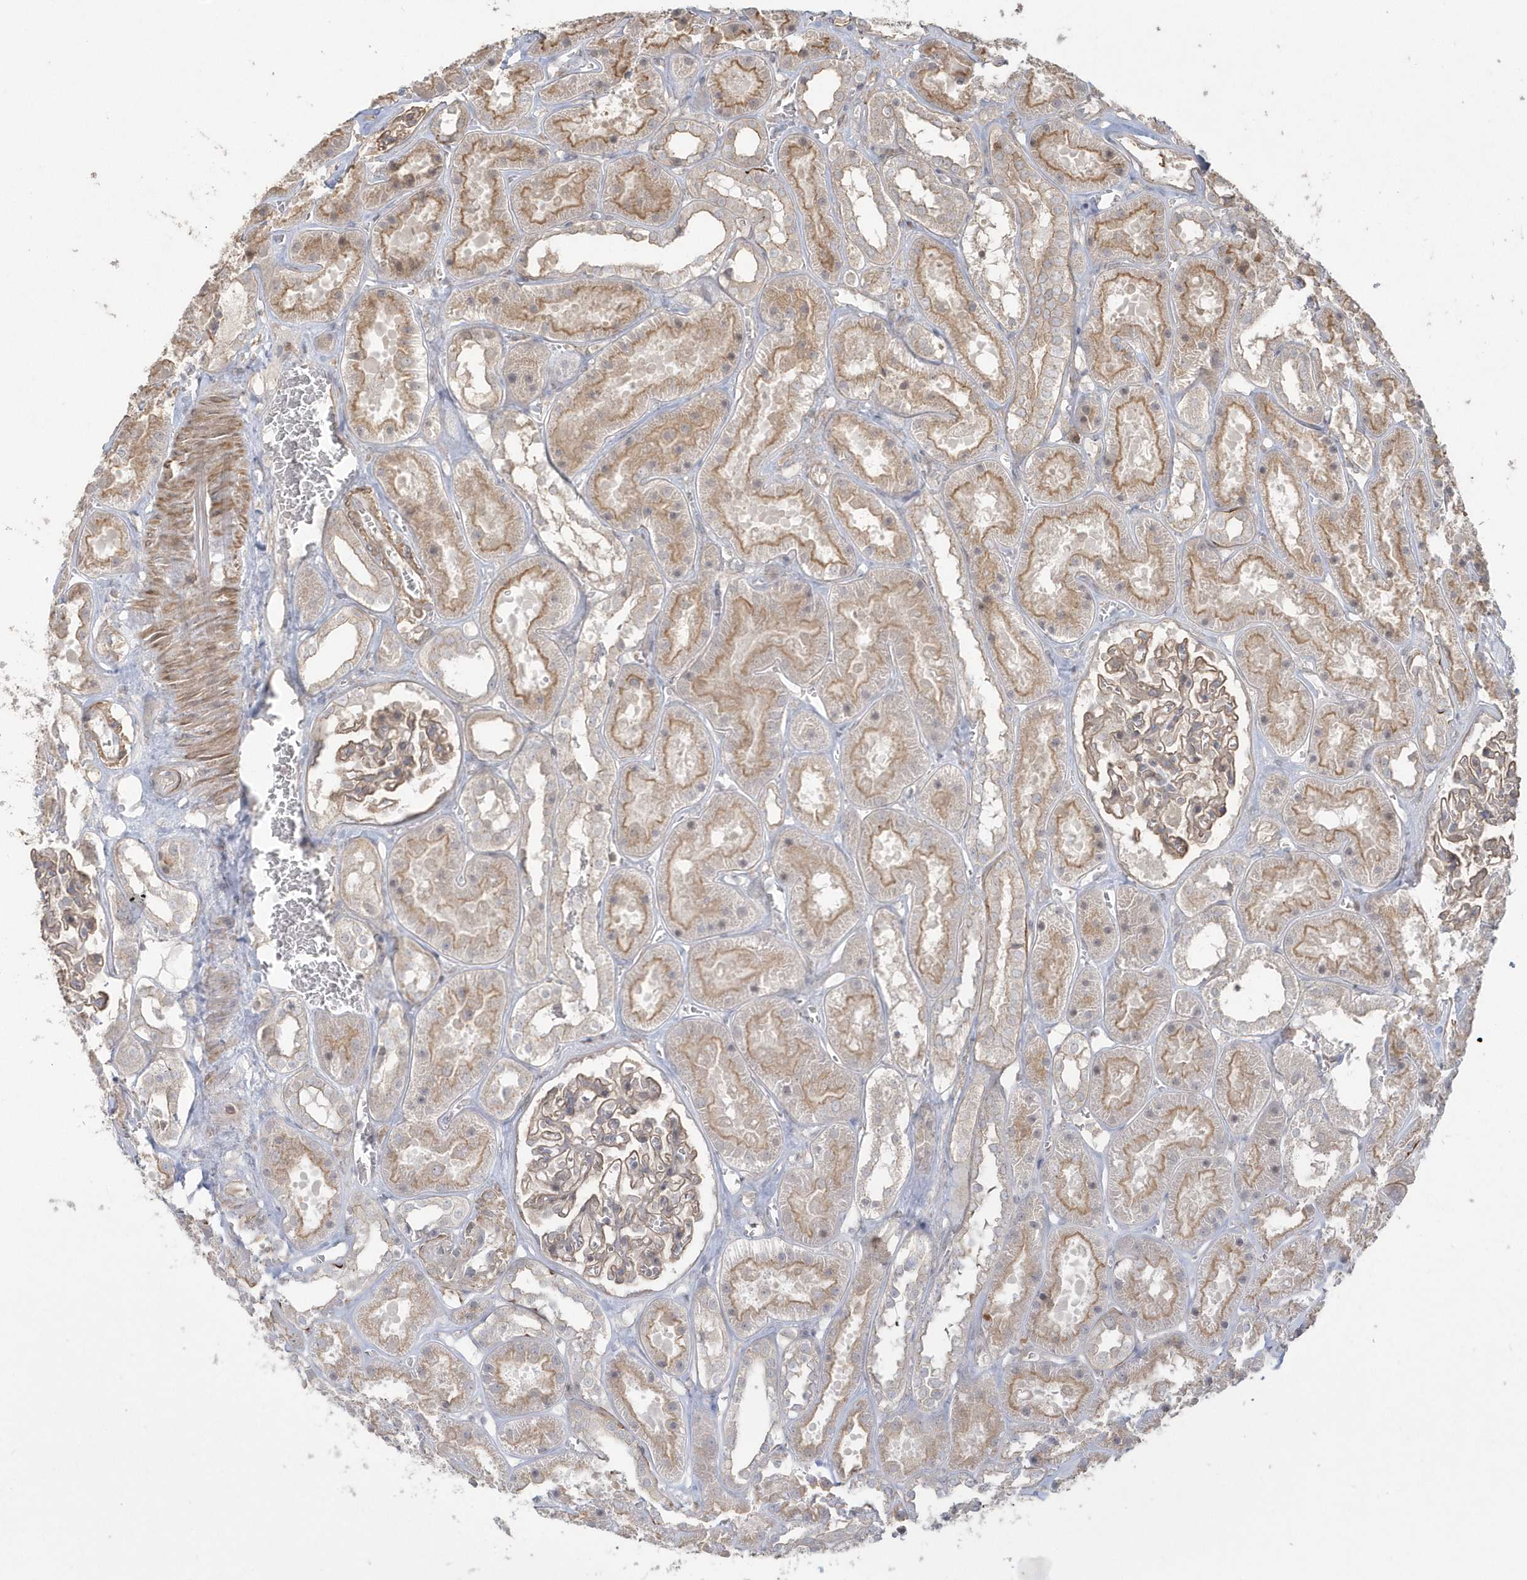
{"staining": {"intensity": "weak", "quantity": "25%-75%", "location": "cytoplasmic/membranous"}, "tissue": "kidney", "cell_type": "Cells in glomeruli", "image_type": "normal", "snomed": [{"axis": "morphology", "description": "Normal tissue, NOS"}, {"axis": "topography", "description": "Kidney"}], "caption": "Protein expression by immunohistochemistry (IHC) reveals weak cytoplasmic/membranous expression in about 25%-75% of cells in glomeruli in normal kidney.", "gene": "ARMC8", "patient": {"sex": "female", "age": 41}}